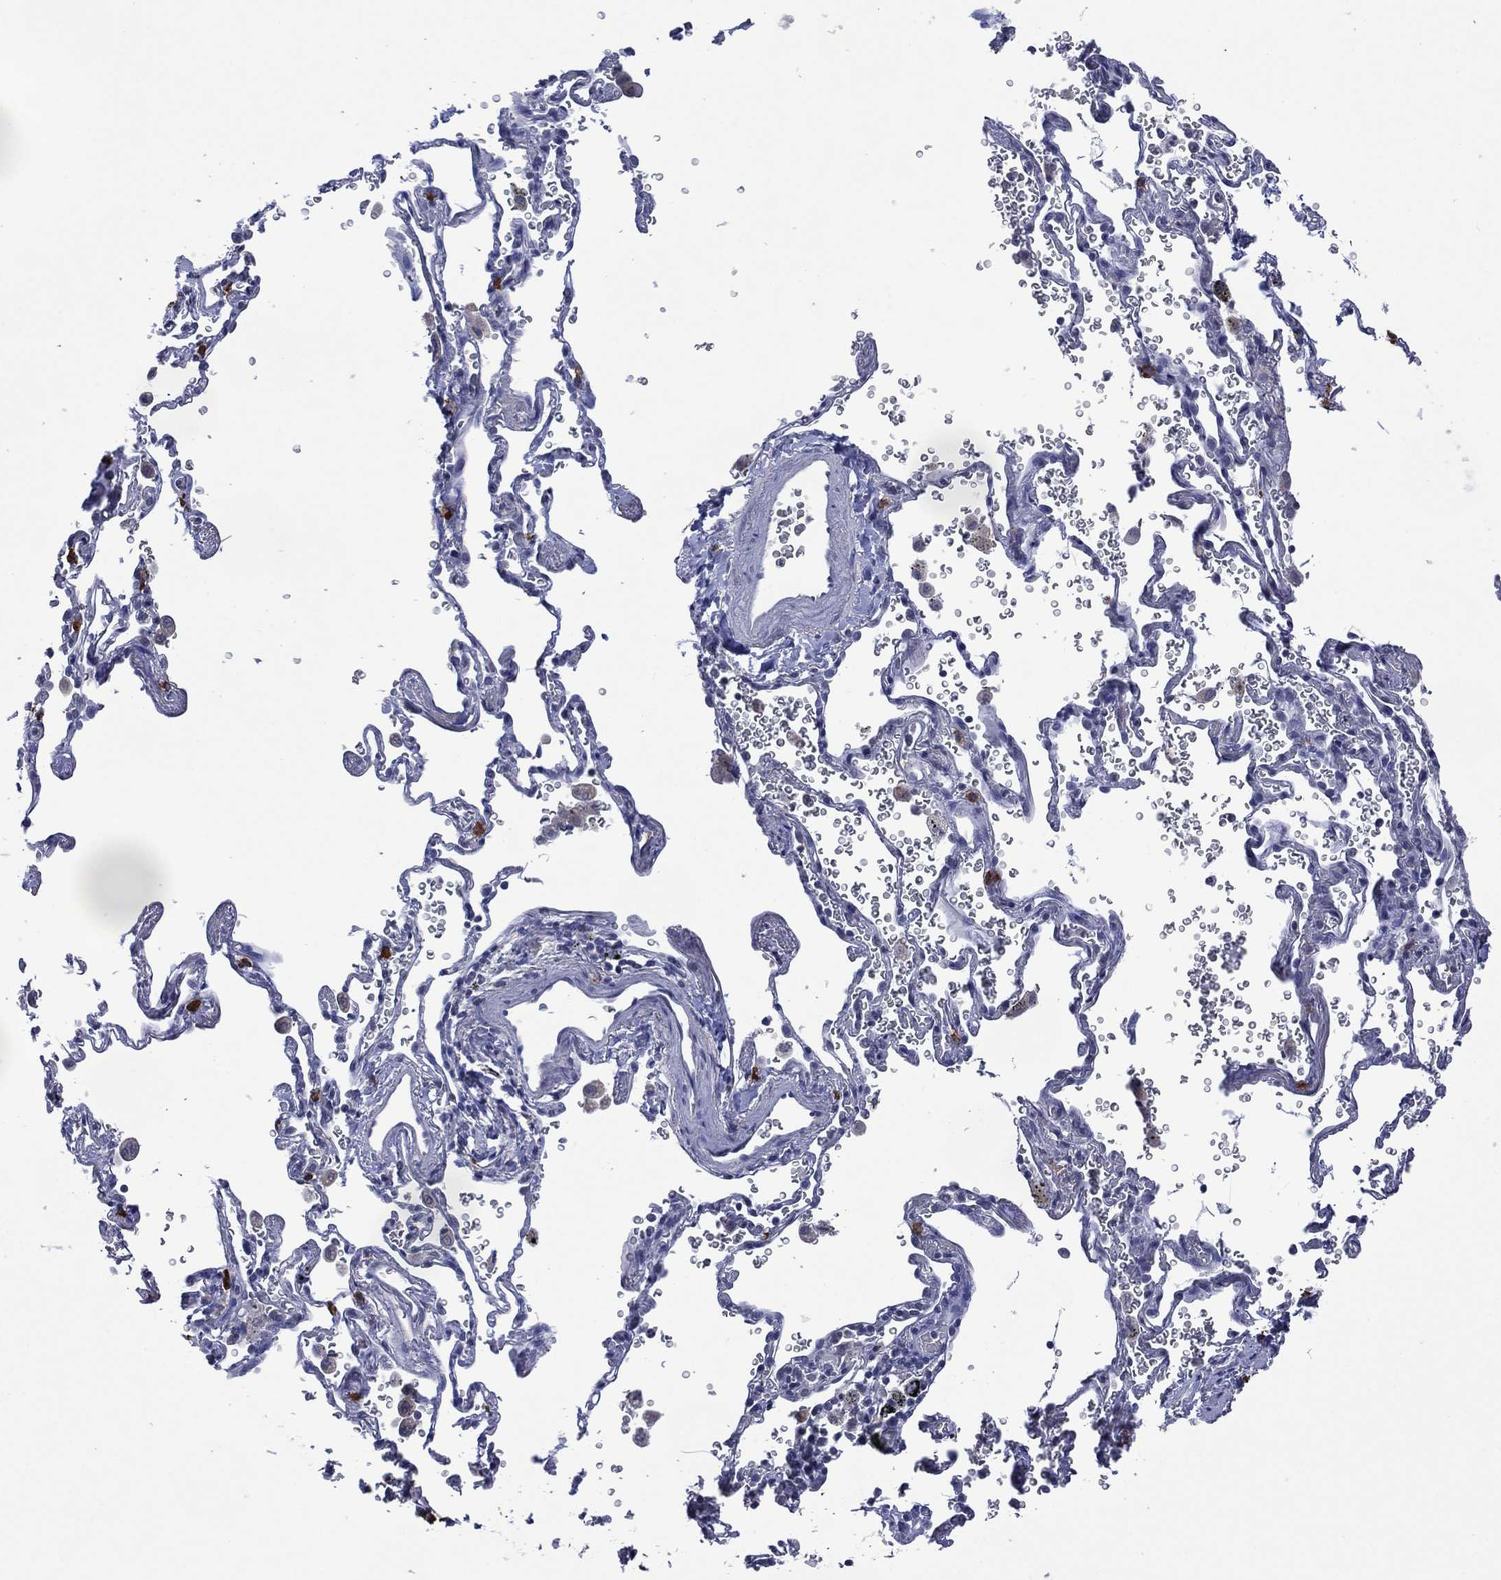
{"staining": {"intensity": "negative", "quantity": "none", "location": "none"}, "tissue": "soft tissue", "cell_type": "Fibroblasts", "image_type": "normal", "snomed": [{"axis": "morphology", "description": "Normal tissue, NOS"}, {"axis": "morphology", "description": "Adenocarcinoma, NOS"}, {"axis": "topography", "description": "Cartilage tissue"}, {"axis": "topography", "description": "Lung"}], "caption": "This is an immunohistochemistry (IHC) micrograph of normal soft tissue. There is no expression in fibroblasts.", "gene": "ASB10", "patient": {"sex": "male", "age": 59}}